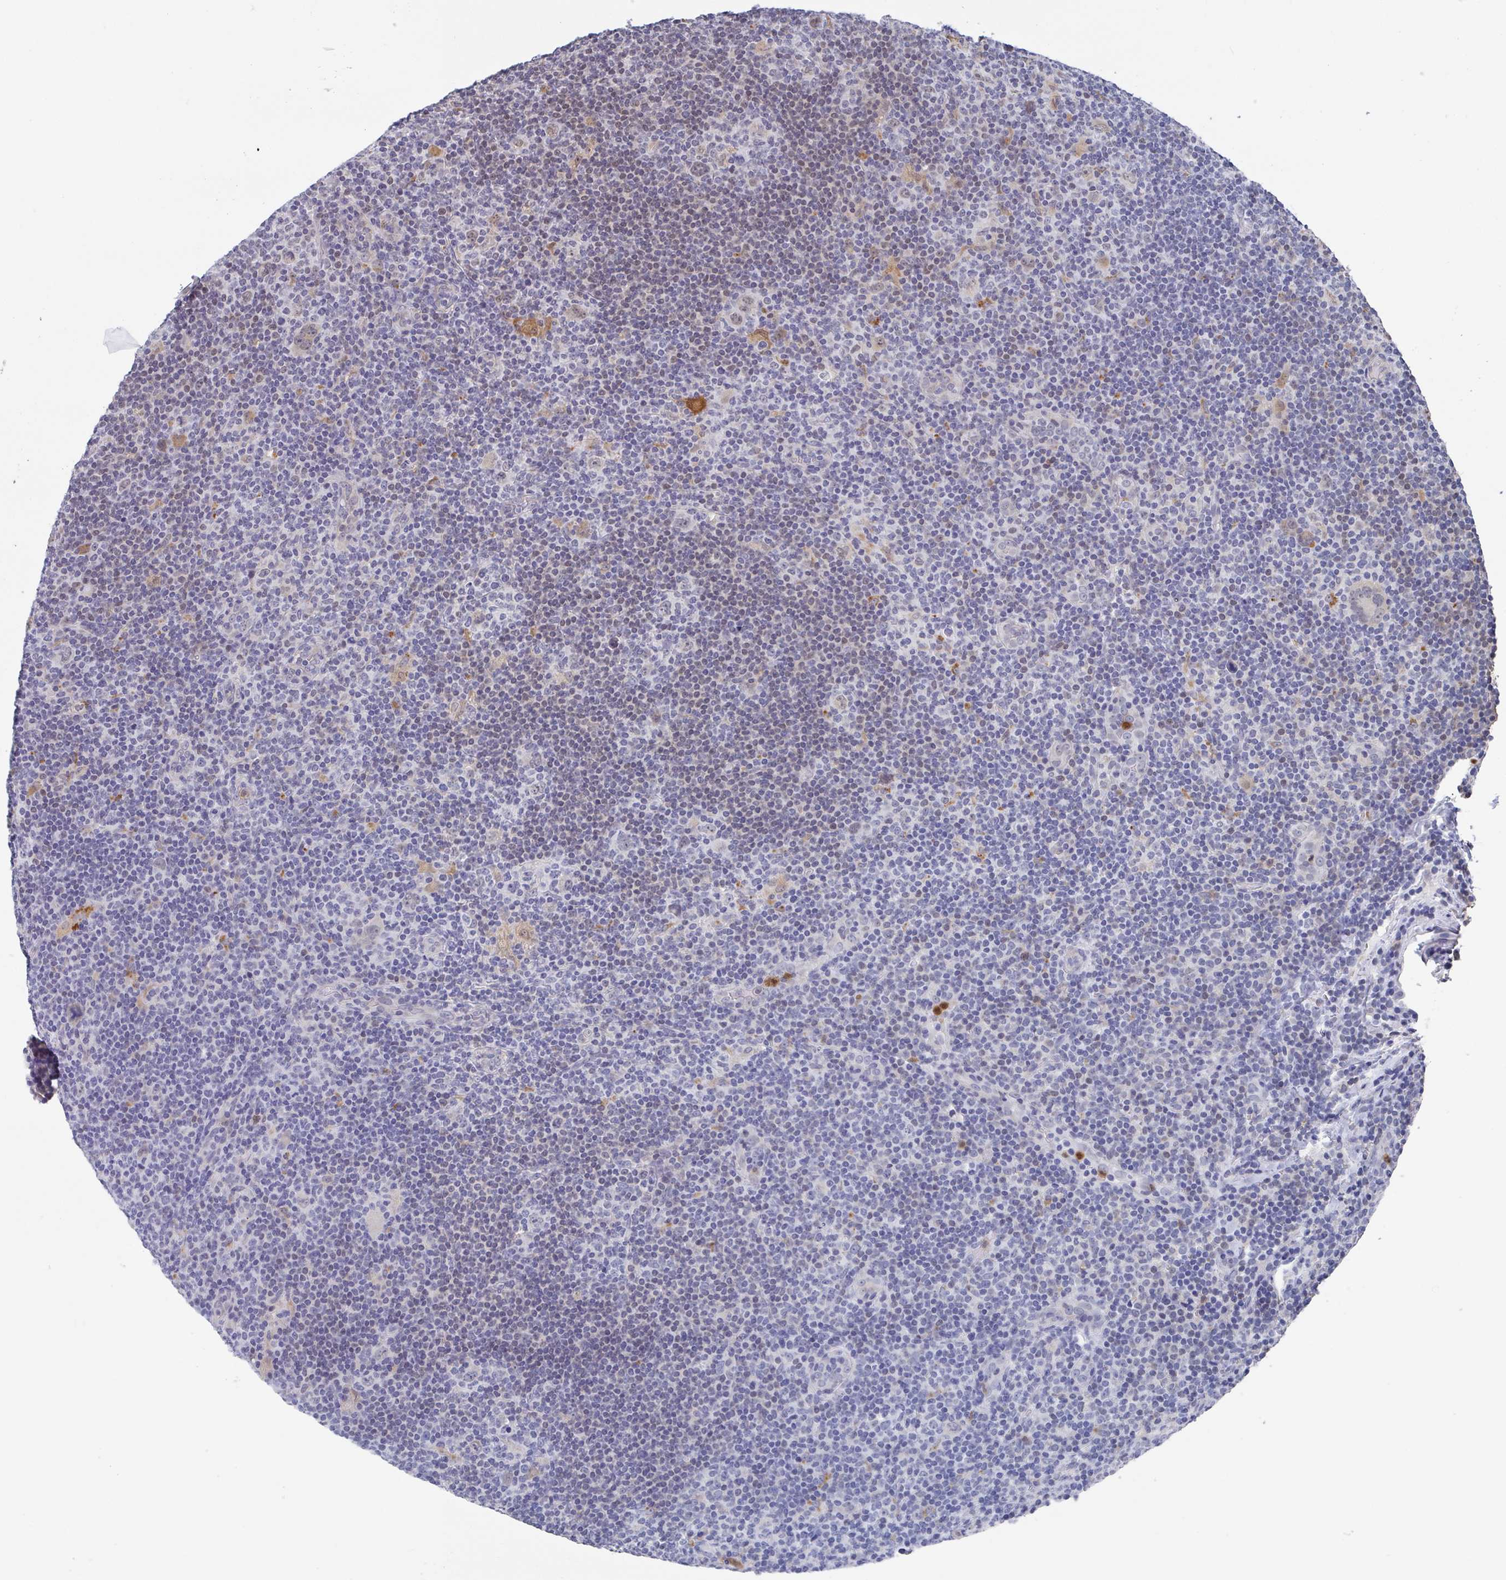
{"staining": {"intensity": "weak", "quantity": "<25%", "location": "nuclear"}, "tissue": "lymphoma", "cell_type": "Tumor cells", "image_type": "cancer", "snomed": [{"axis": "morphology", "description": "Hodgkin's disease, NOS"}, {"axis": "topography", "description": "Lymph node"}], "caption": "Immunohistochemical staining of Hodgkin's disease exhibits no significant staining in tumor cells. Nuclei are stained in blue.", "gene": "NCF1", "patient": {"sex": "female", "age": 57}}